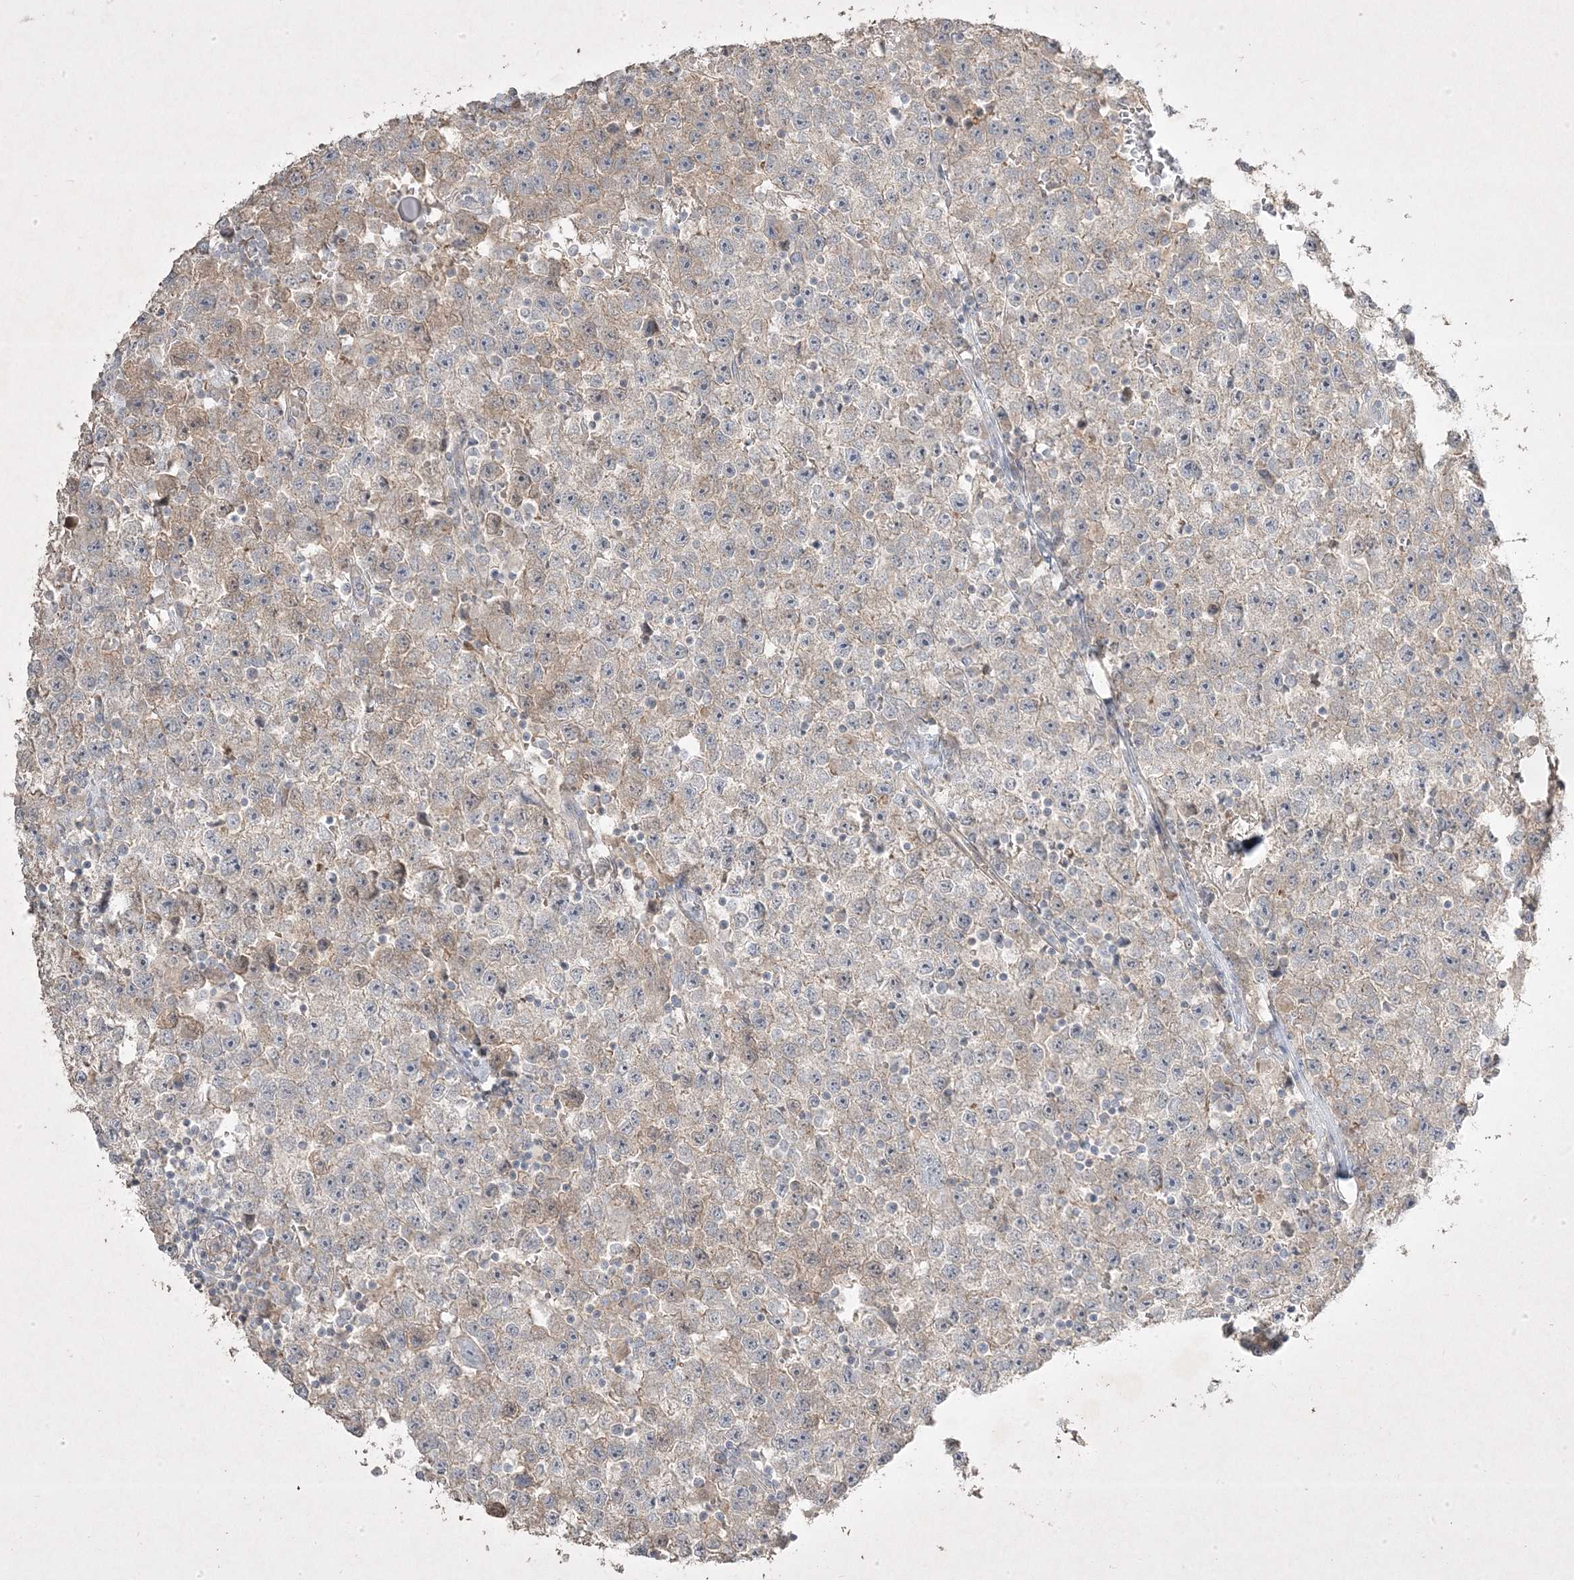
{"staining": {"intensity": "weak", "quantity": "<25%", "location": "cytoplasmic/membranous"}, "tissue": "testis cancer", "cell_type": "Tumor cells", "image_type": "cancer", "snomed": [{"axis": "morphology", "description": "Seminoma, NOS"}, {"axis": "topography", "description": "Testis"}], "caption": "The micrograph reveals no significant expression in tumor cells of testis cancer.", "gene": "RGL4", "patient": {"sex": "male", "age": 22}}